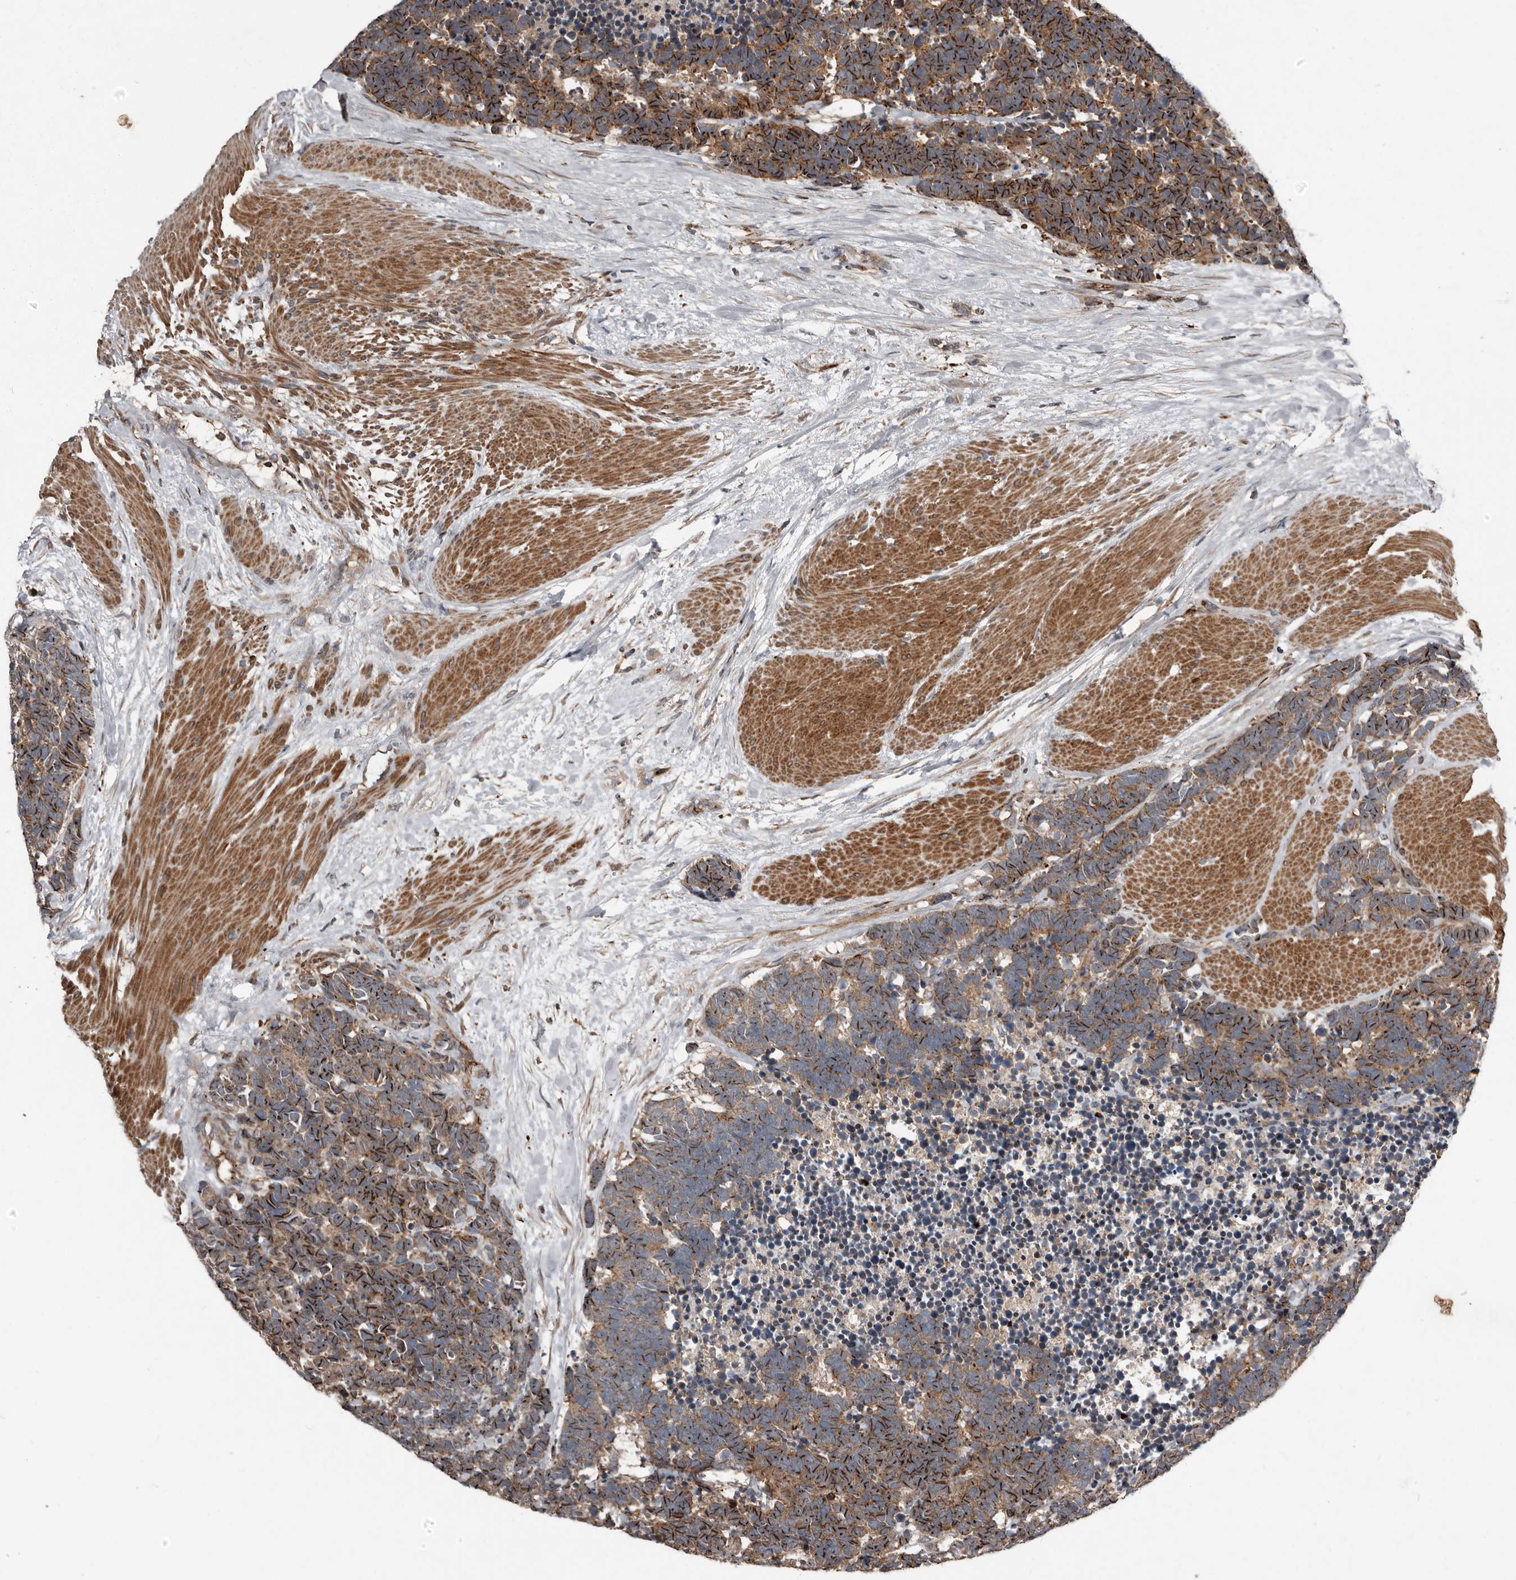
{"staining": {"intensity": "moderate", "quantity": ">75%", "location": "cytoplasmic/membranous"}, "tissue": "carcinoid", "cell_type": "Tumor cells", "image_type": "cancer", "snomed": [{"axis": "morphology", "description": "Carcinoma, NOS"}, {"axis": "morphology", "description": "Carcinoid, malignant, NOS"}, {"axis": "topography", "description": "Urinary bladder"}], "caption": "This micrograph exhibits immunohistochemistry staining of carcinoid (malignant), with medium moderate cytoplasmic/membranous staining in approximately >75% of tumor cells.", "gene": "FBXO31", "patient": {"sex": "male", "age": 57}}